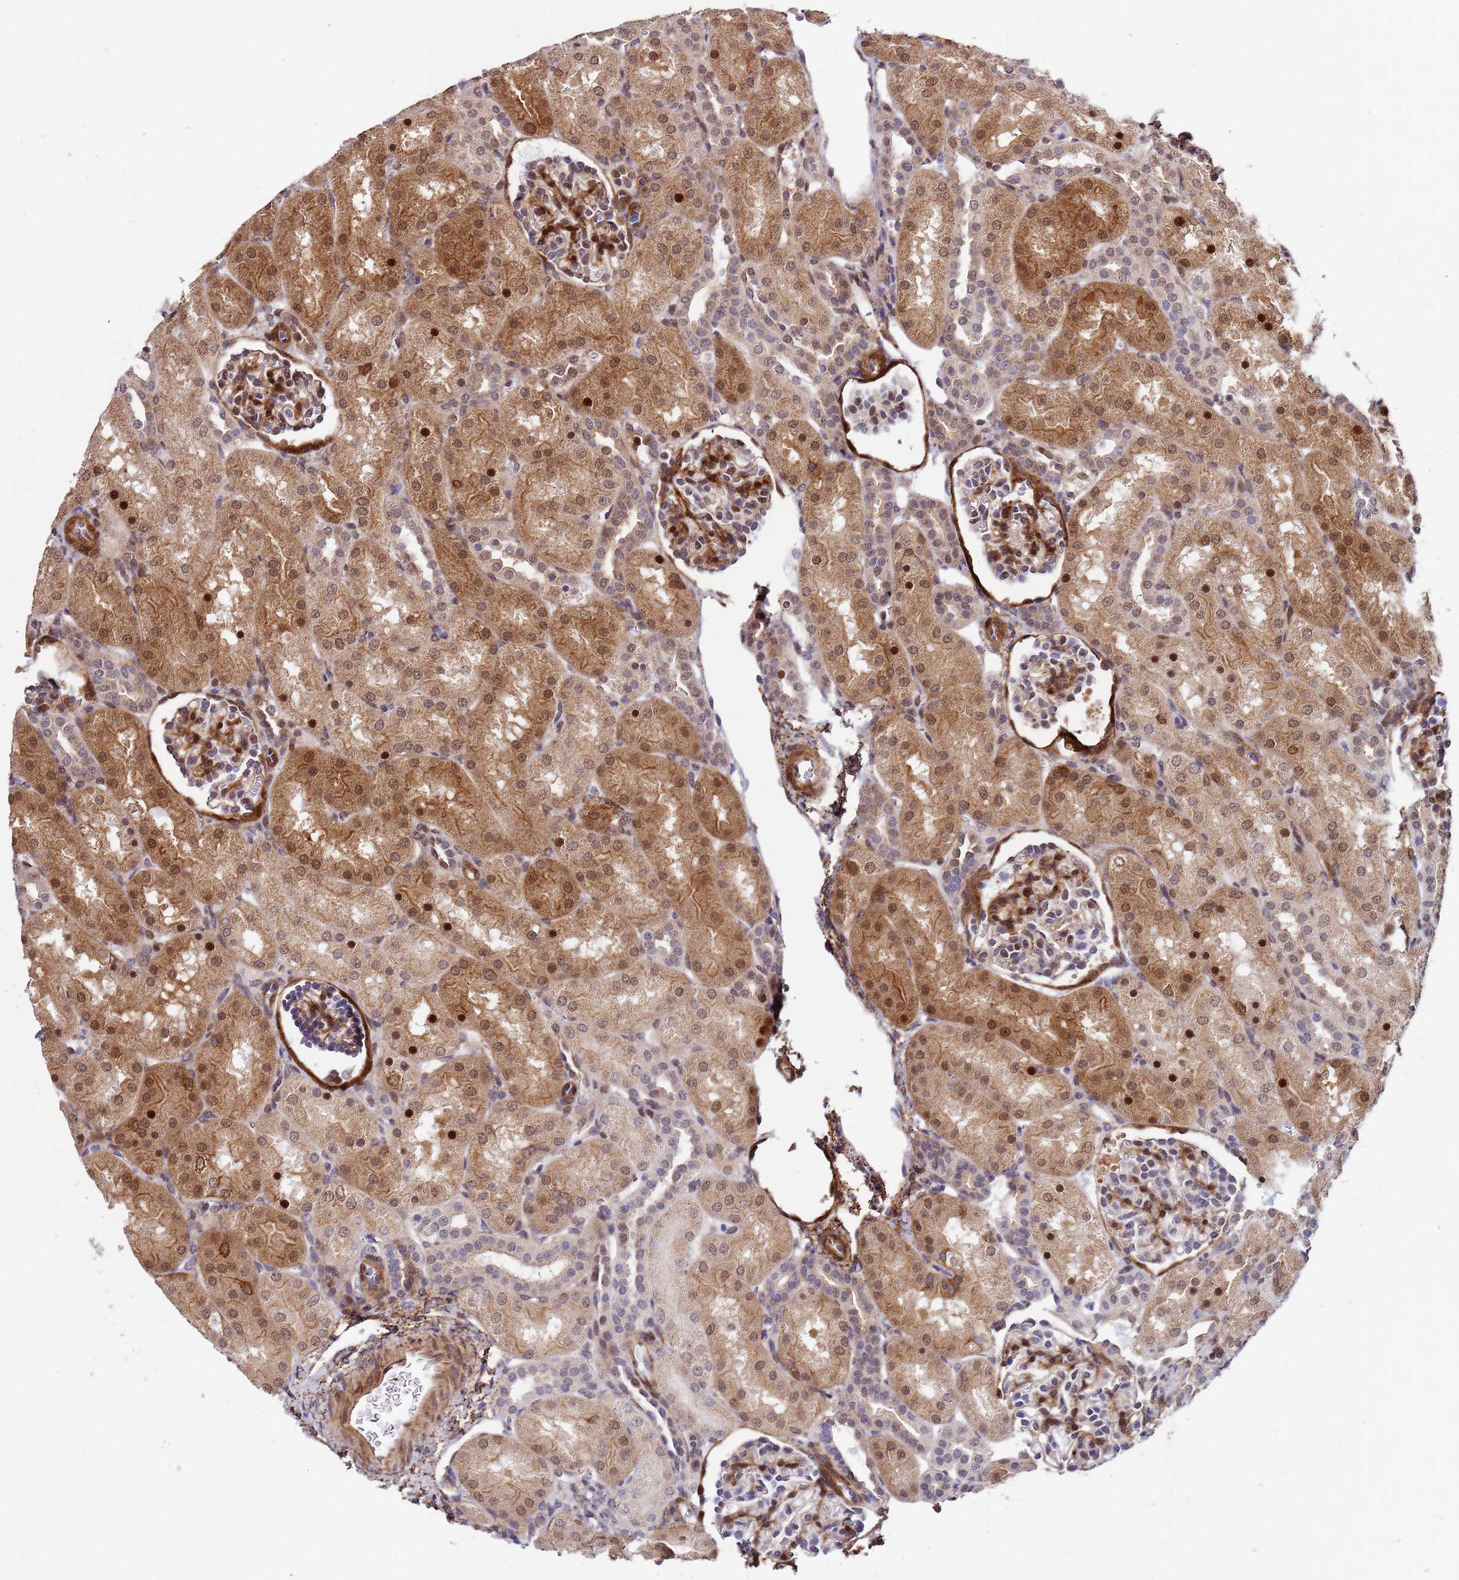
{"staining": {"intensity": "strong", "quantity": "25%-75%", "location": "cytoplasmic/membranous,nuclear"}, "tissue": "kidney", "cell_type": "Cells in glomeruli", "image_type": "normal", "snomed": [{"axis": "morphology", "description": "Normal tissue, NOS"}, {"axis": "topography", "description": "Kidney"}], "caption": "IHC (DAB) staining of normal kidney demonstrates strong cytoplasmic/membranous,nuclear protein staining in about 25%-75% of cells in glomeruli.", "gene": "TRIP6", "patient": {"sex": "male", "age": 1}}